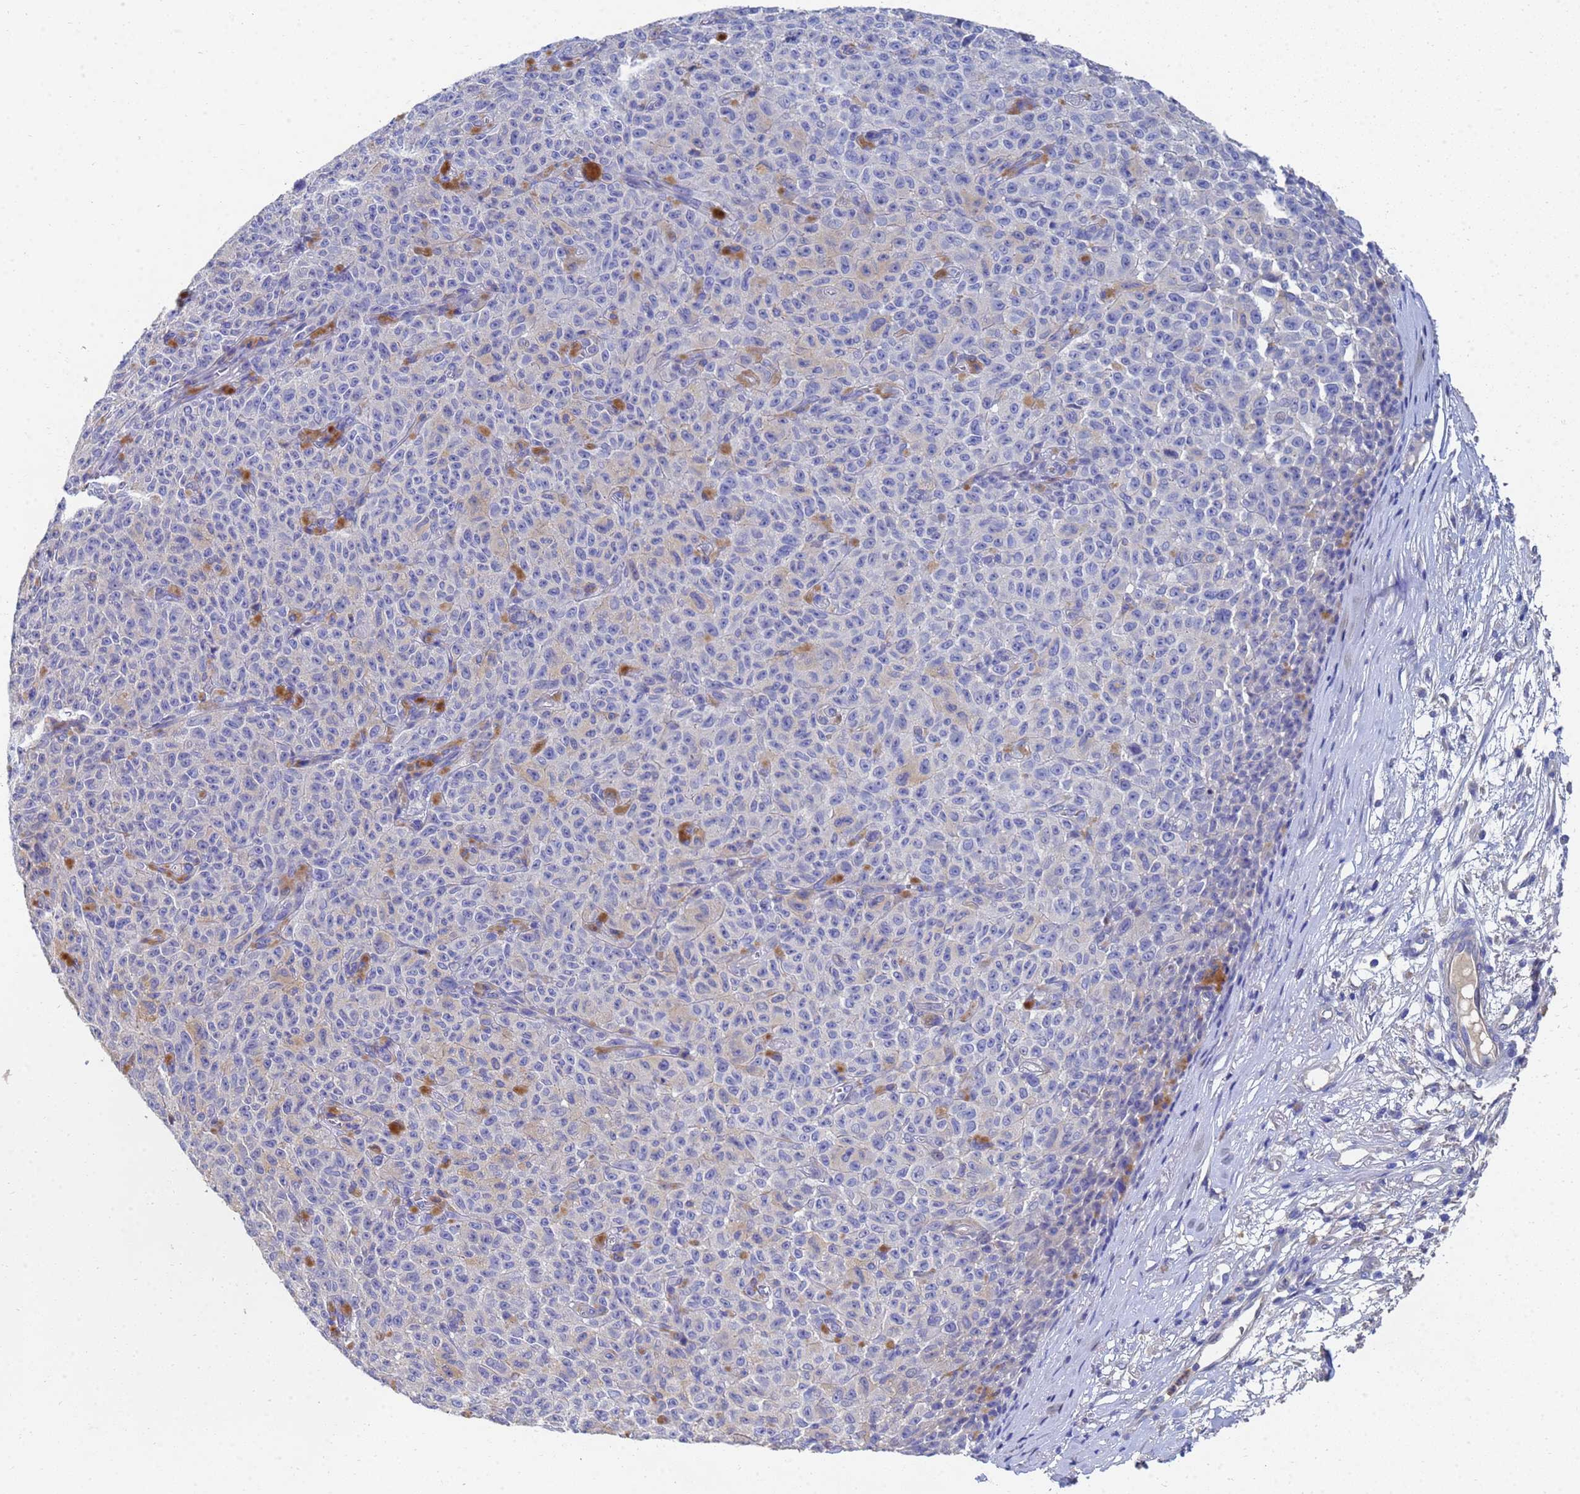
{"staining": {"intensity": "negative", "quantity": "none", "location": "none"}, "tissue": "melanoma", "cell_type": "Tumor cells", "image_type": "cancer", "snomed": [{"axis": "morphology", "description": "Malignant melanoma, NOS"}, {"axis": "topography", "description": "Skin"}], "caption": "Immunohistochemical staining of melanoma displays no significant expression in tumor cells.", "gene": "LBX2", "patient": {"sex": "female", "age": 82}}